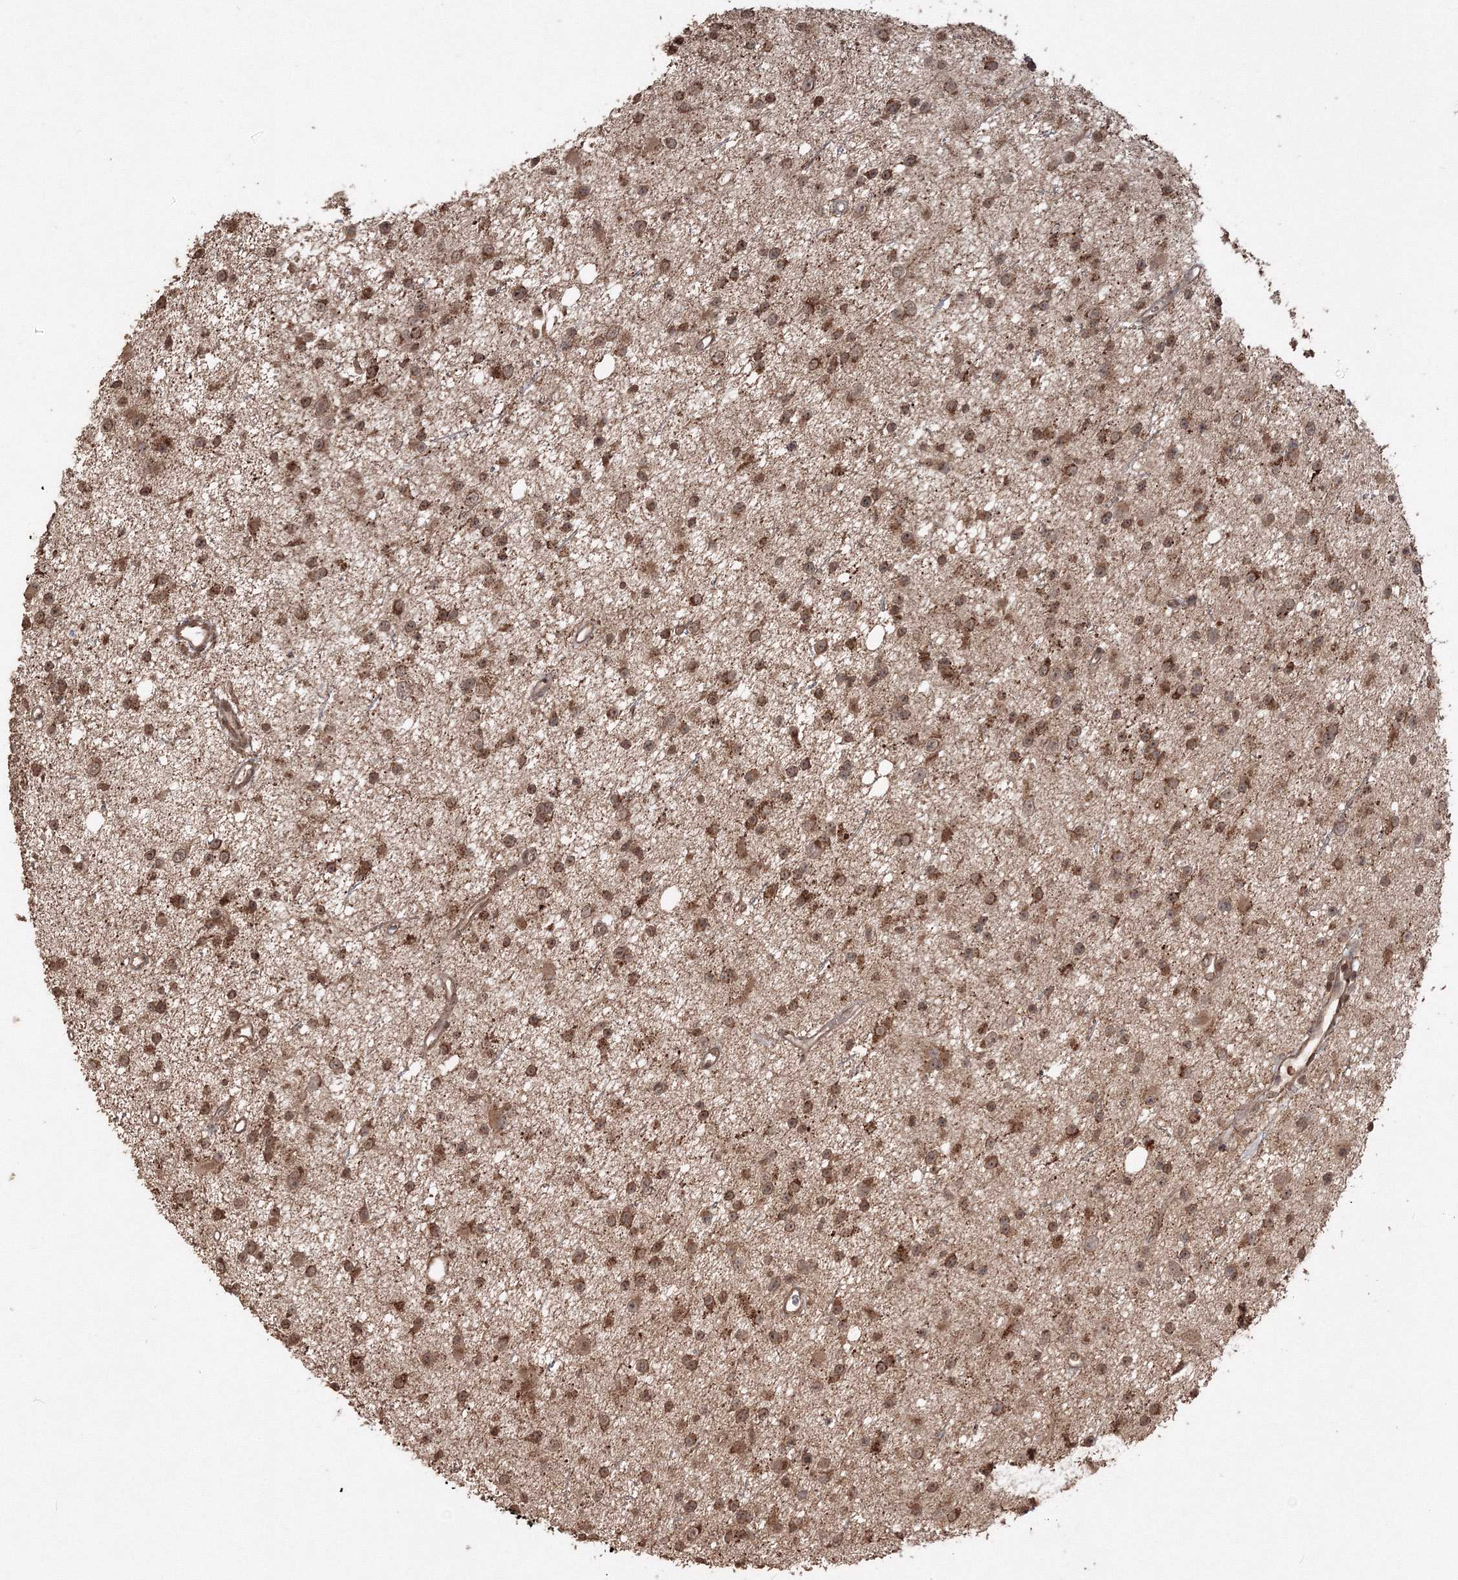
{"staining": {"intensity": "moderate", "quantity": ">75%", "location": "cytoplasmic/membranous"}, "tissue": "glioma", "cell_type": "Tumor cells", "image_type": "cancer", "snomed": [{"axis": "morphology", "description": "Glioma, malignant, Low grade"}, {"axis": "topography", "description": "Cerebral cortex"}], "caption": "A histopathology image of human glioma stained for a protein displays moderate cytoplasmic/membranous brown staining in tumor cells.", "gene": "CCDC122", "patient": {"sex": "female", "age": 39}}